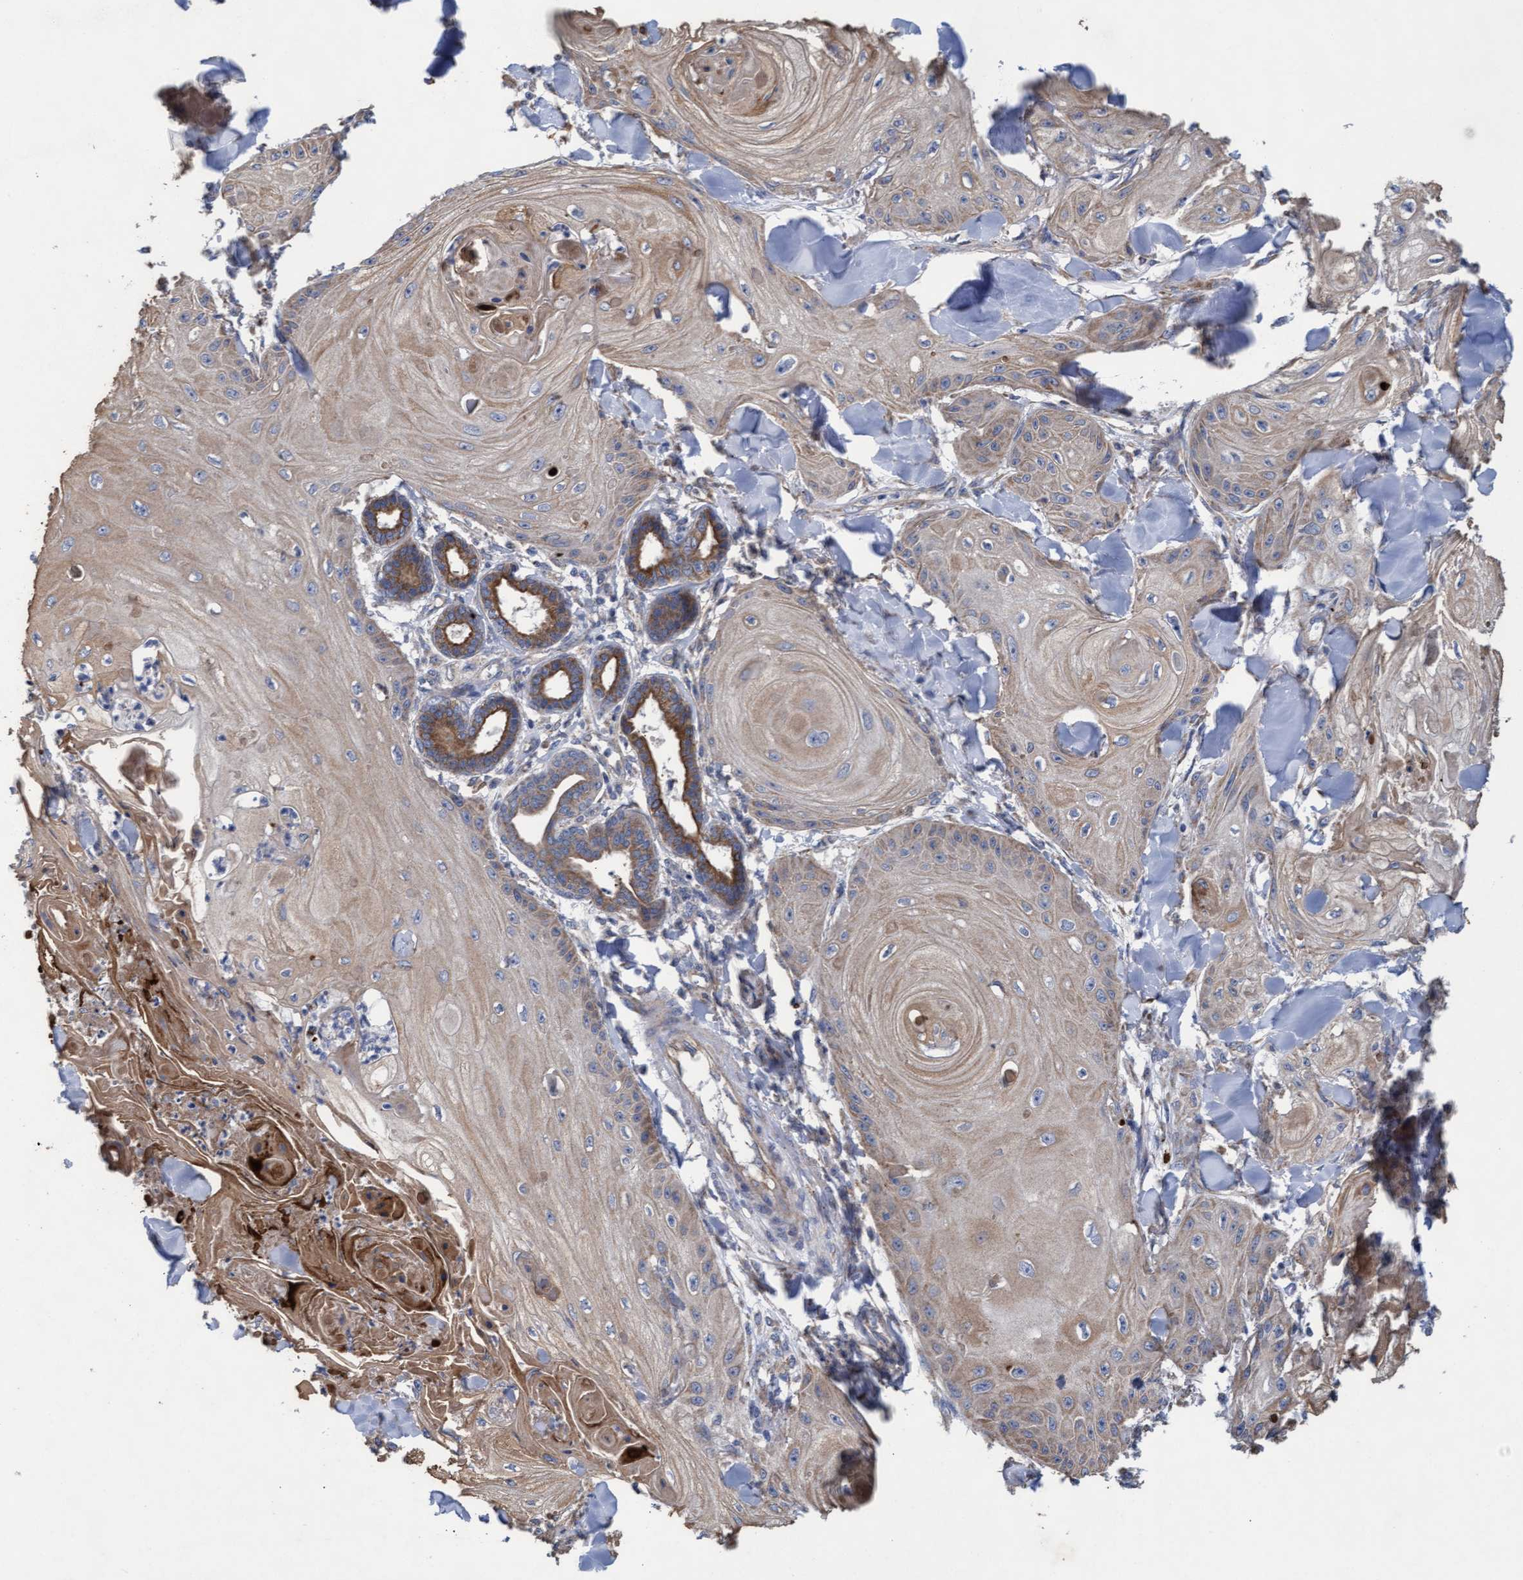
{"staining": {"intensity": "weak", "quantity": ">75%", "location": "cytoplasmic/membranous"}, "tissue": "skin cancer", "cell_type": "Tumor cells", "image_type": "cancer", "snomed": [{"axis": "morphology", "description": "Squamous cell carcinoma, NOS"}, {"axis": "topography", "description": "Skin"}], "caption": "Squamous cell carcinoma (skin) was stained to show a protein in brown. There is low levels of weak cytoplasmic/membranous staining in about >75% of tumor cells.", "gene": "MRPL38", "patient": {"sex": "male", "age": 74}}